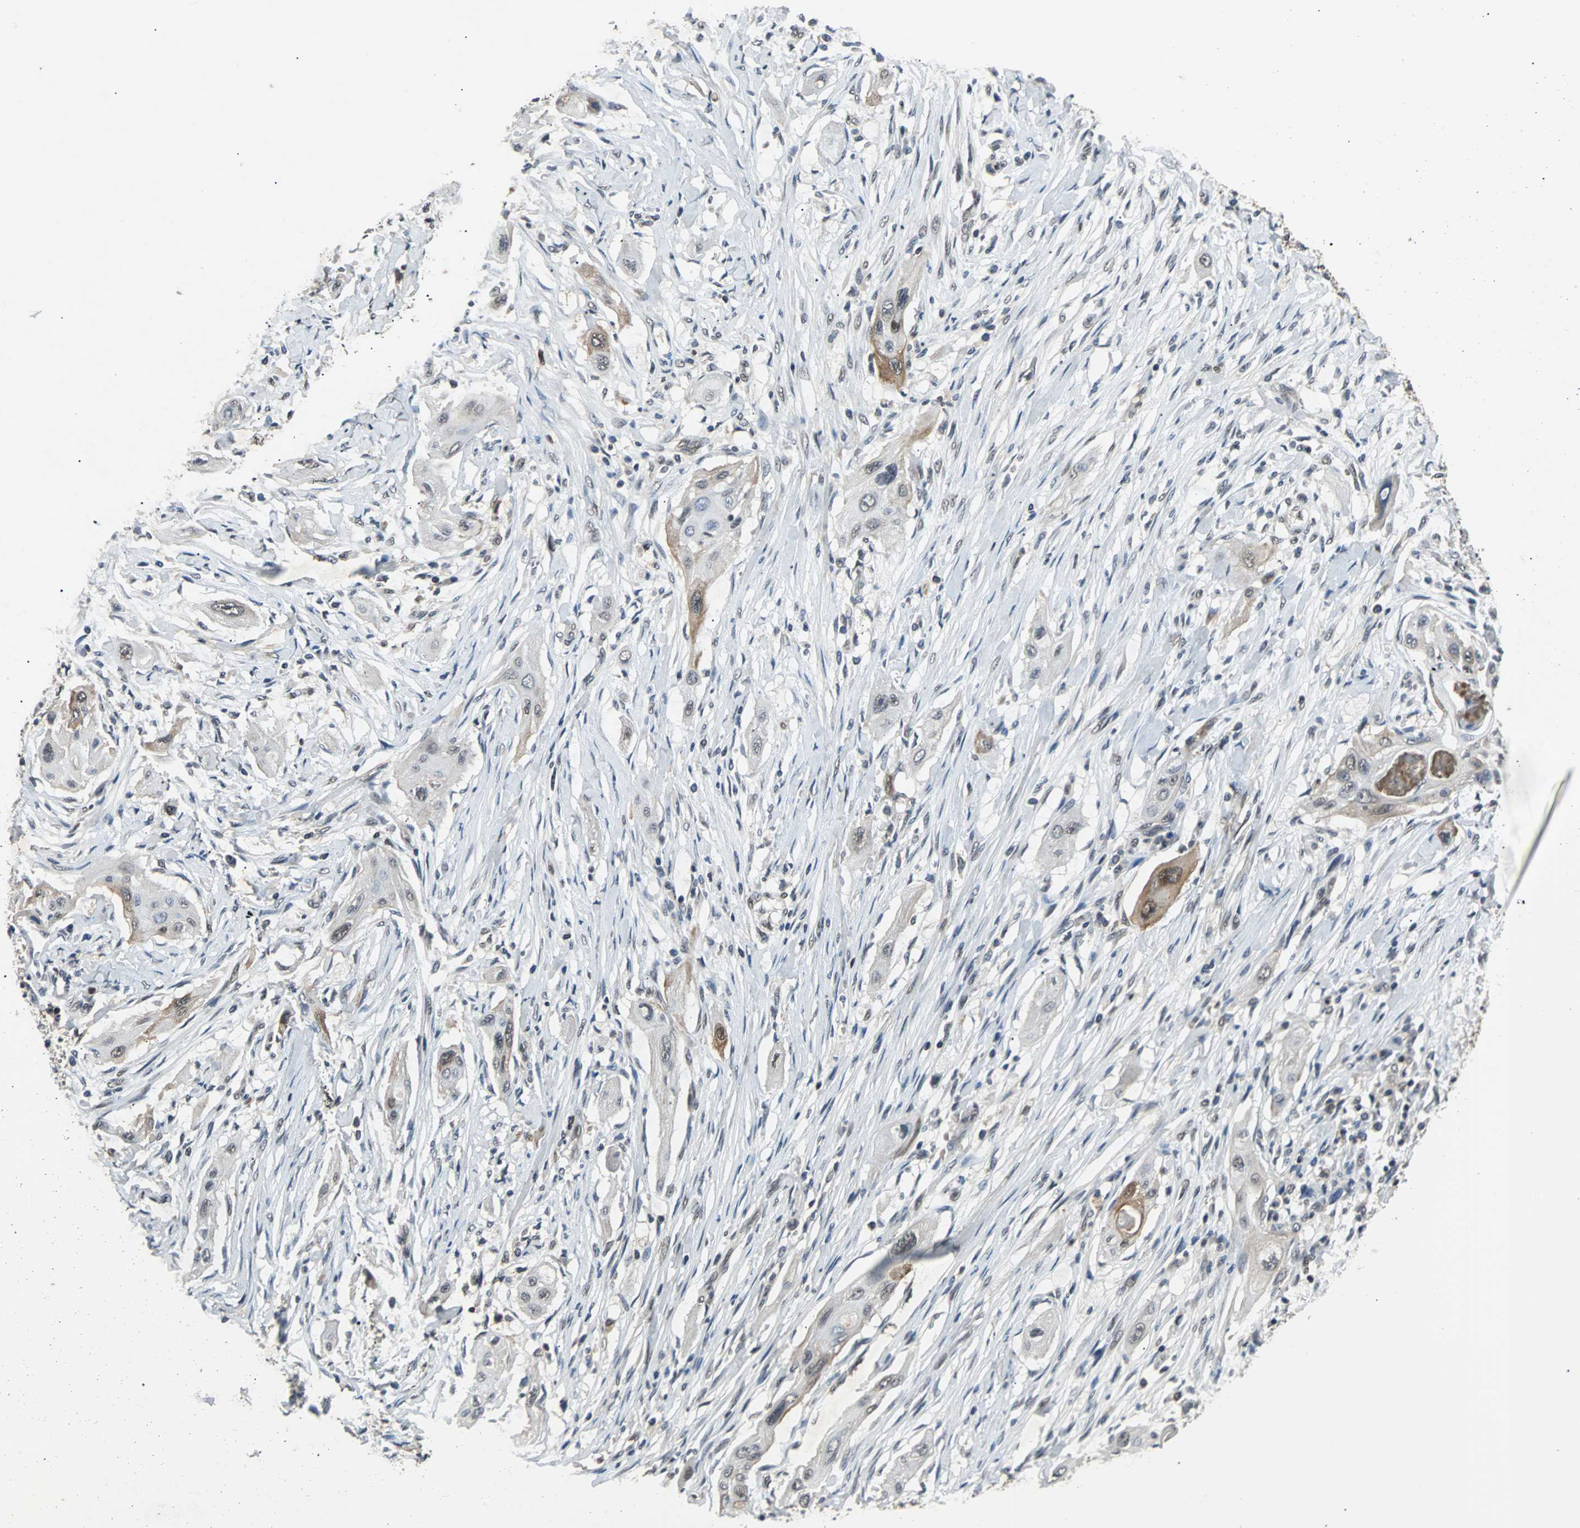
{"staining": {"intensity": "weak", "quantity": "25%-75%", "location": "cytoplasmic/membranous,nuclear"}, "tissue": "lung cancer", "cell_type": "Tumor cells", "image_type": "cancer", "snomed": [{"axis": "morphology", "description": "Squamous cell carcinoma, NOS"}, {"axis": "topography", "description": "Lung"}], "caption": "A micrograph showing weak cytoplasmic/membranous and nuclear positivity in approximately 25%-75% of tumor cells in lung squamous cell carcinoma, as visualized by brown immunohistochemical staining.", "gene": "PHC1", "patient": {"sex": "female", "age": 47}}